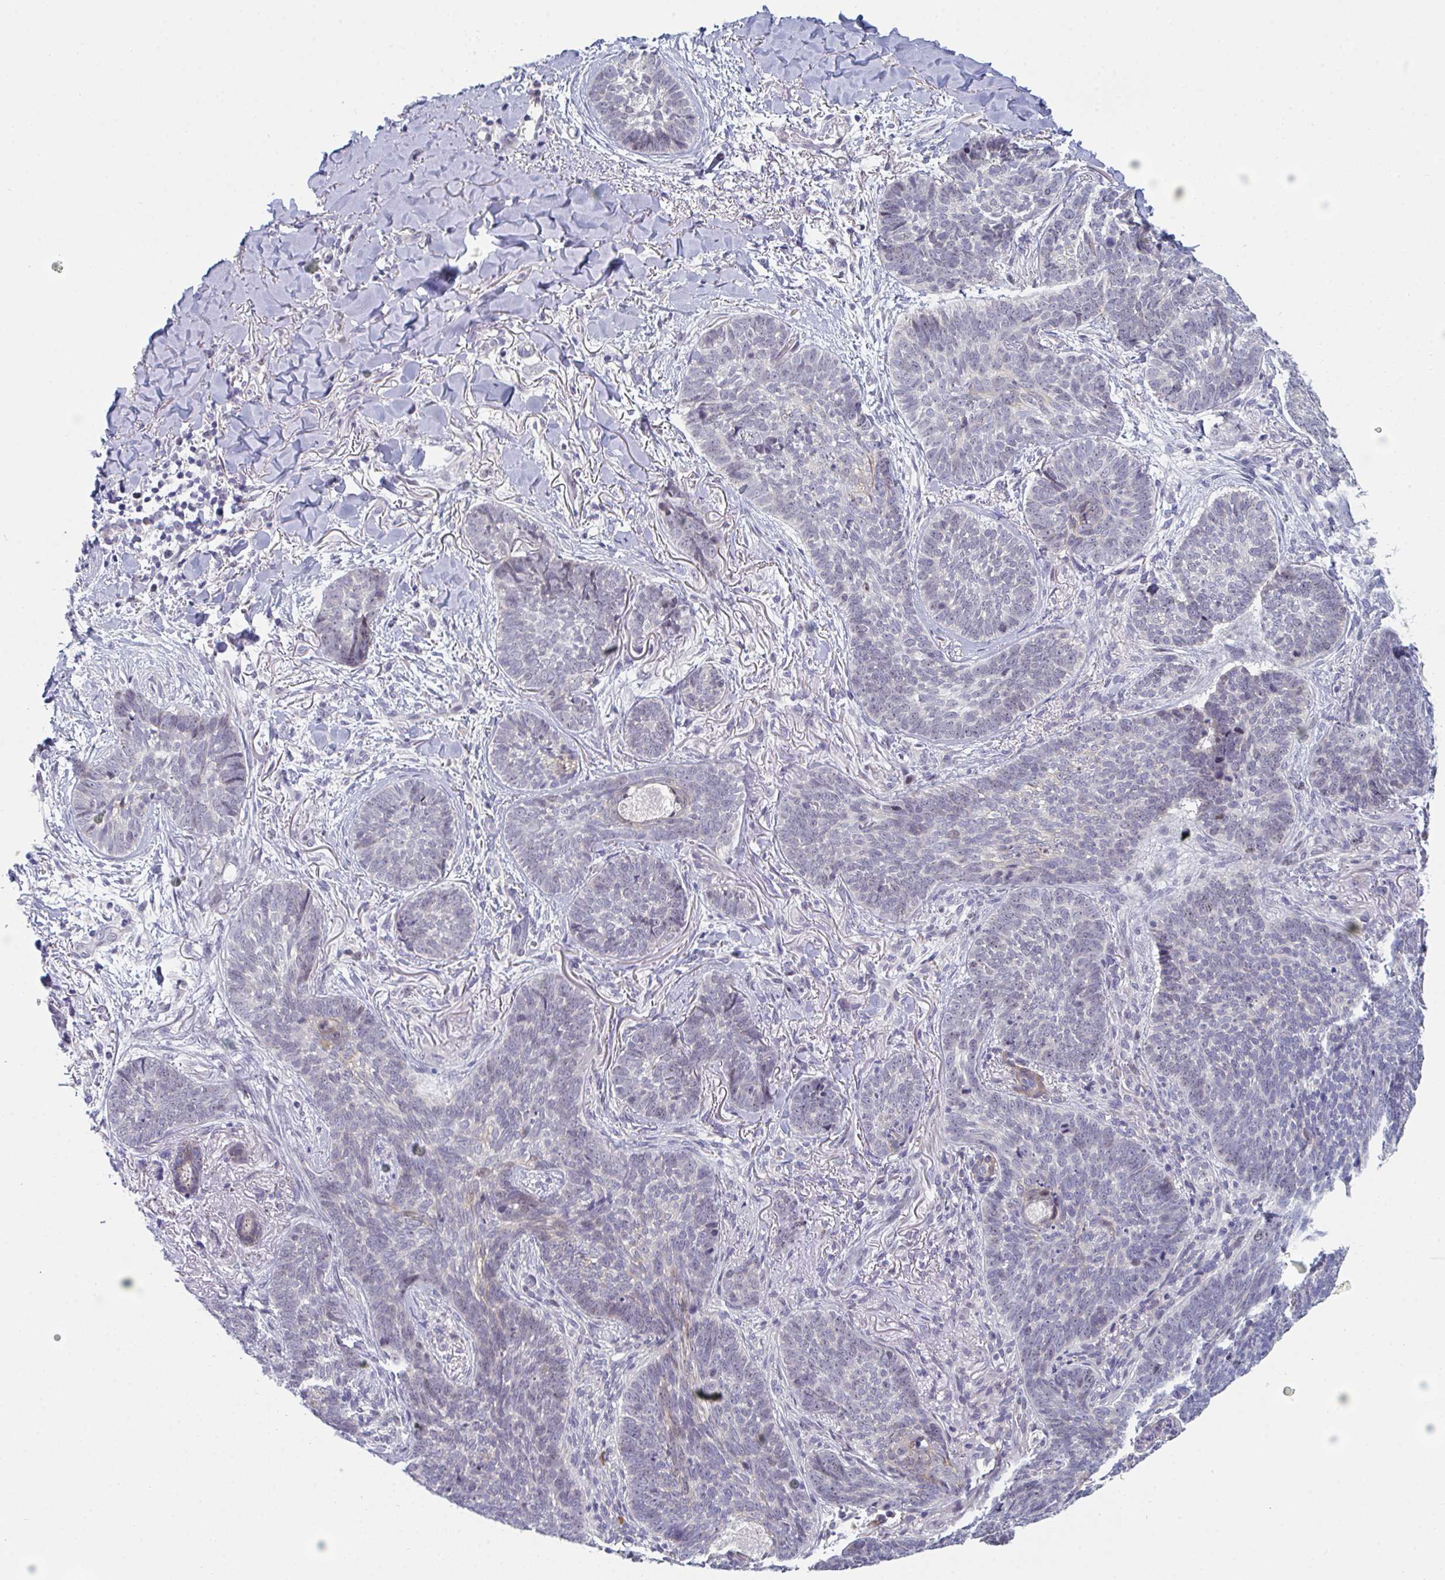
{"staining": {"intensity": "negative", "quantity": "none", "location": "none"}, "tissue": "skin cancer", "cell_type": "Tumor cells", "image_type": "cancer", "snomed": [{"axis": "morphology", "description": "Basal cell carcinoma"}, {"axis": "topography", "description": "Skin"}, {"axis": "topography", "description": "Skin of face"}], "caption": "Tumor cells are negative for brown protein staining in skin cancer.", "gene": "CENPT", "patient": {"sex": "male", "age": 88}}